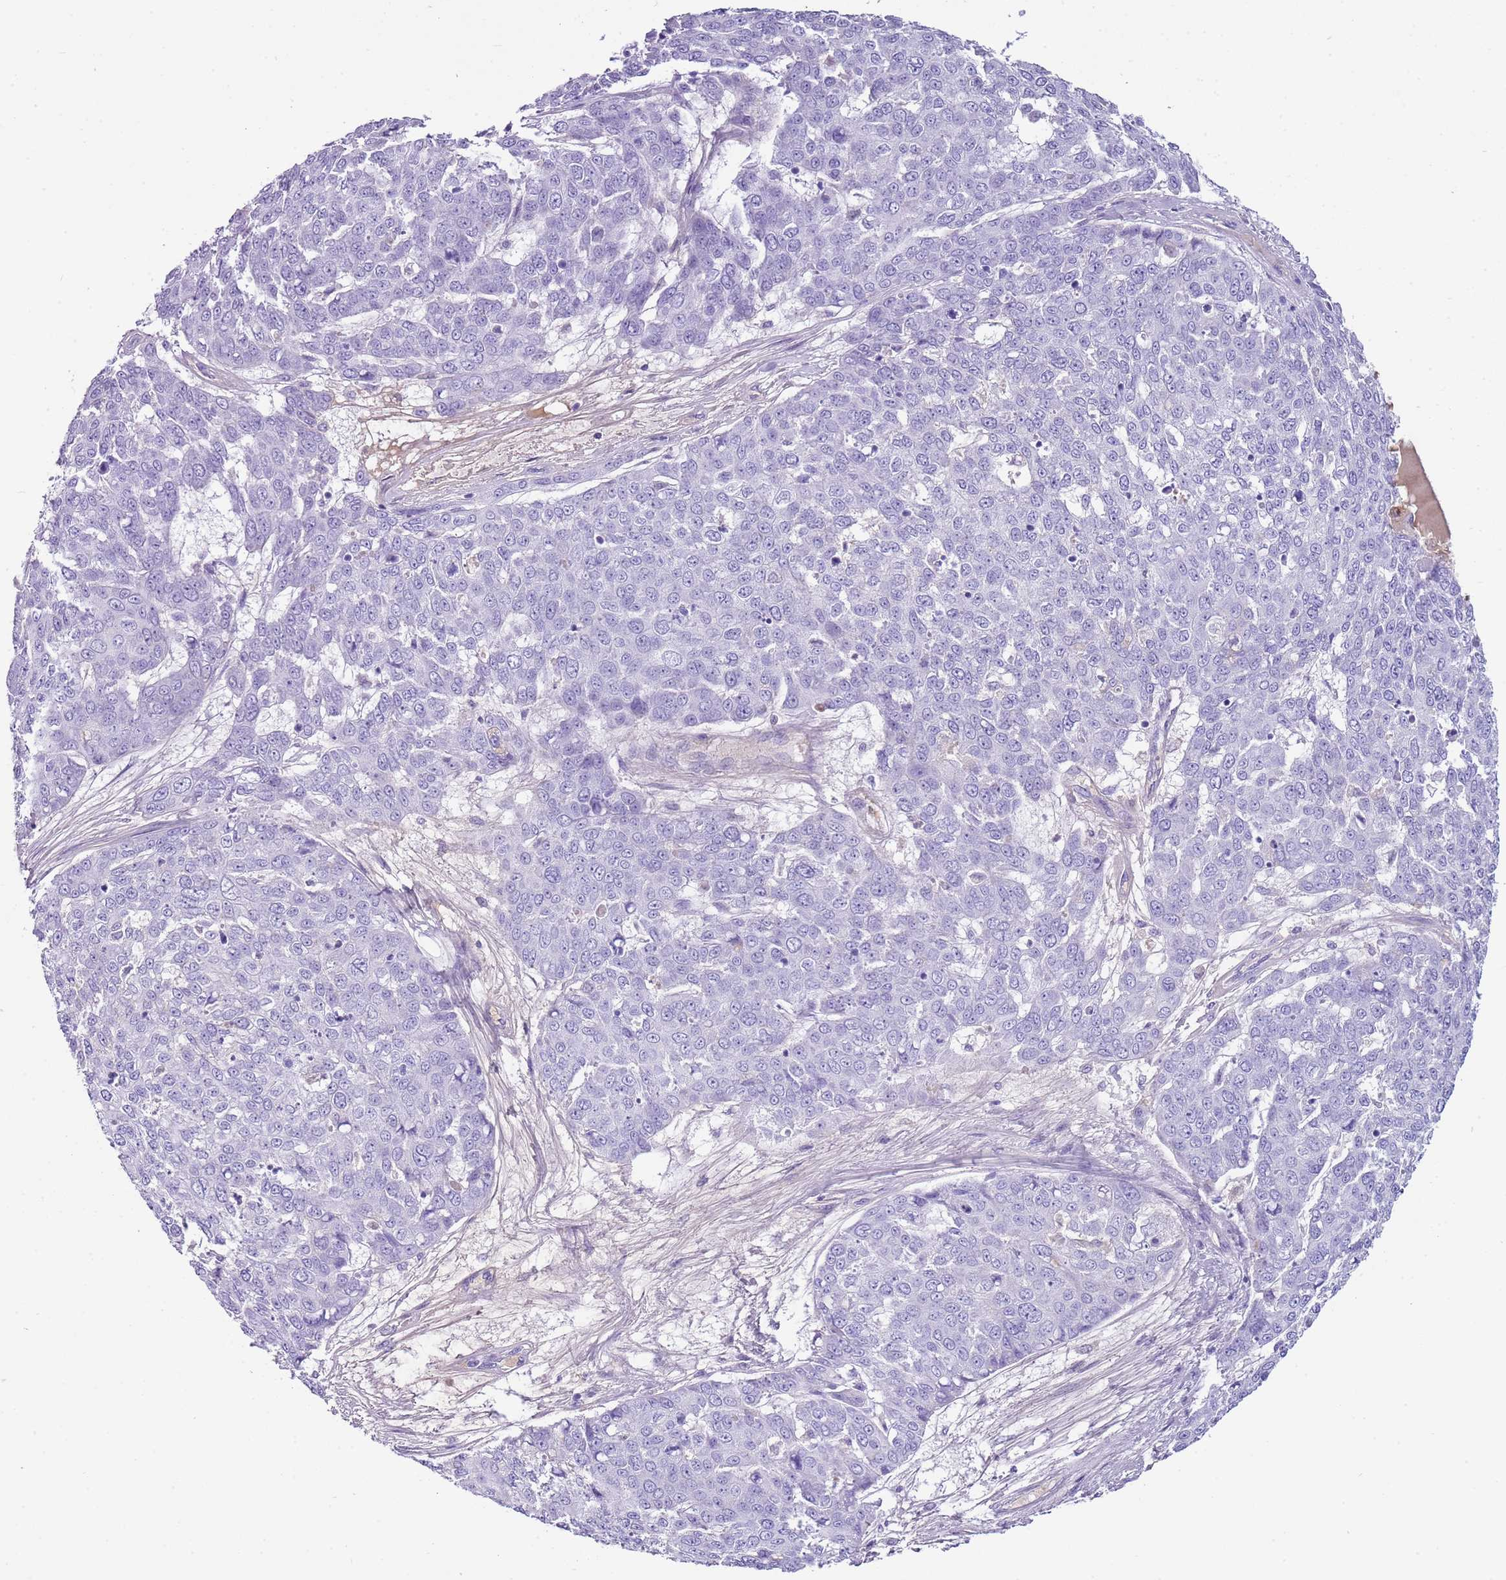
{"staining": {"intensity": "negative", "quantity": "none", "location": "none"}, "tissue": "skin cancer", "cell_type": "Tumor cells", "image_type": "cancer", "snomed": [{"axis": "morphology", "description": "Squamous cell carcinoma, NOS"}, {"axis": "topography", "description": "Skin"}], "caption": "High magnification brightfield microscopy of skin squamous cell carcinoma stained with DAB (brown) and counterstained with hematoxylin (blue): tumor cells show no significant expression.", "gene": "IGKV3D-11", "patient": {"sex": "male", "age": 71}}